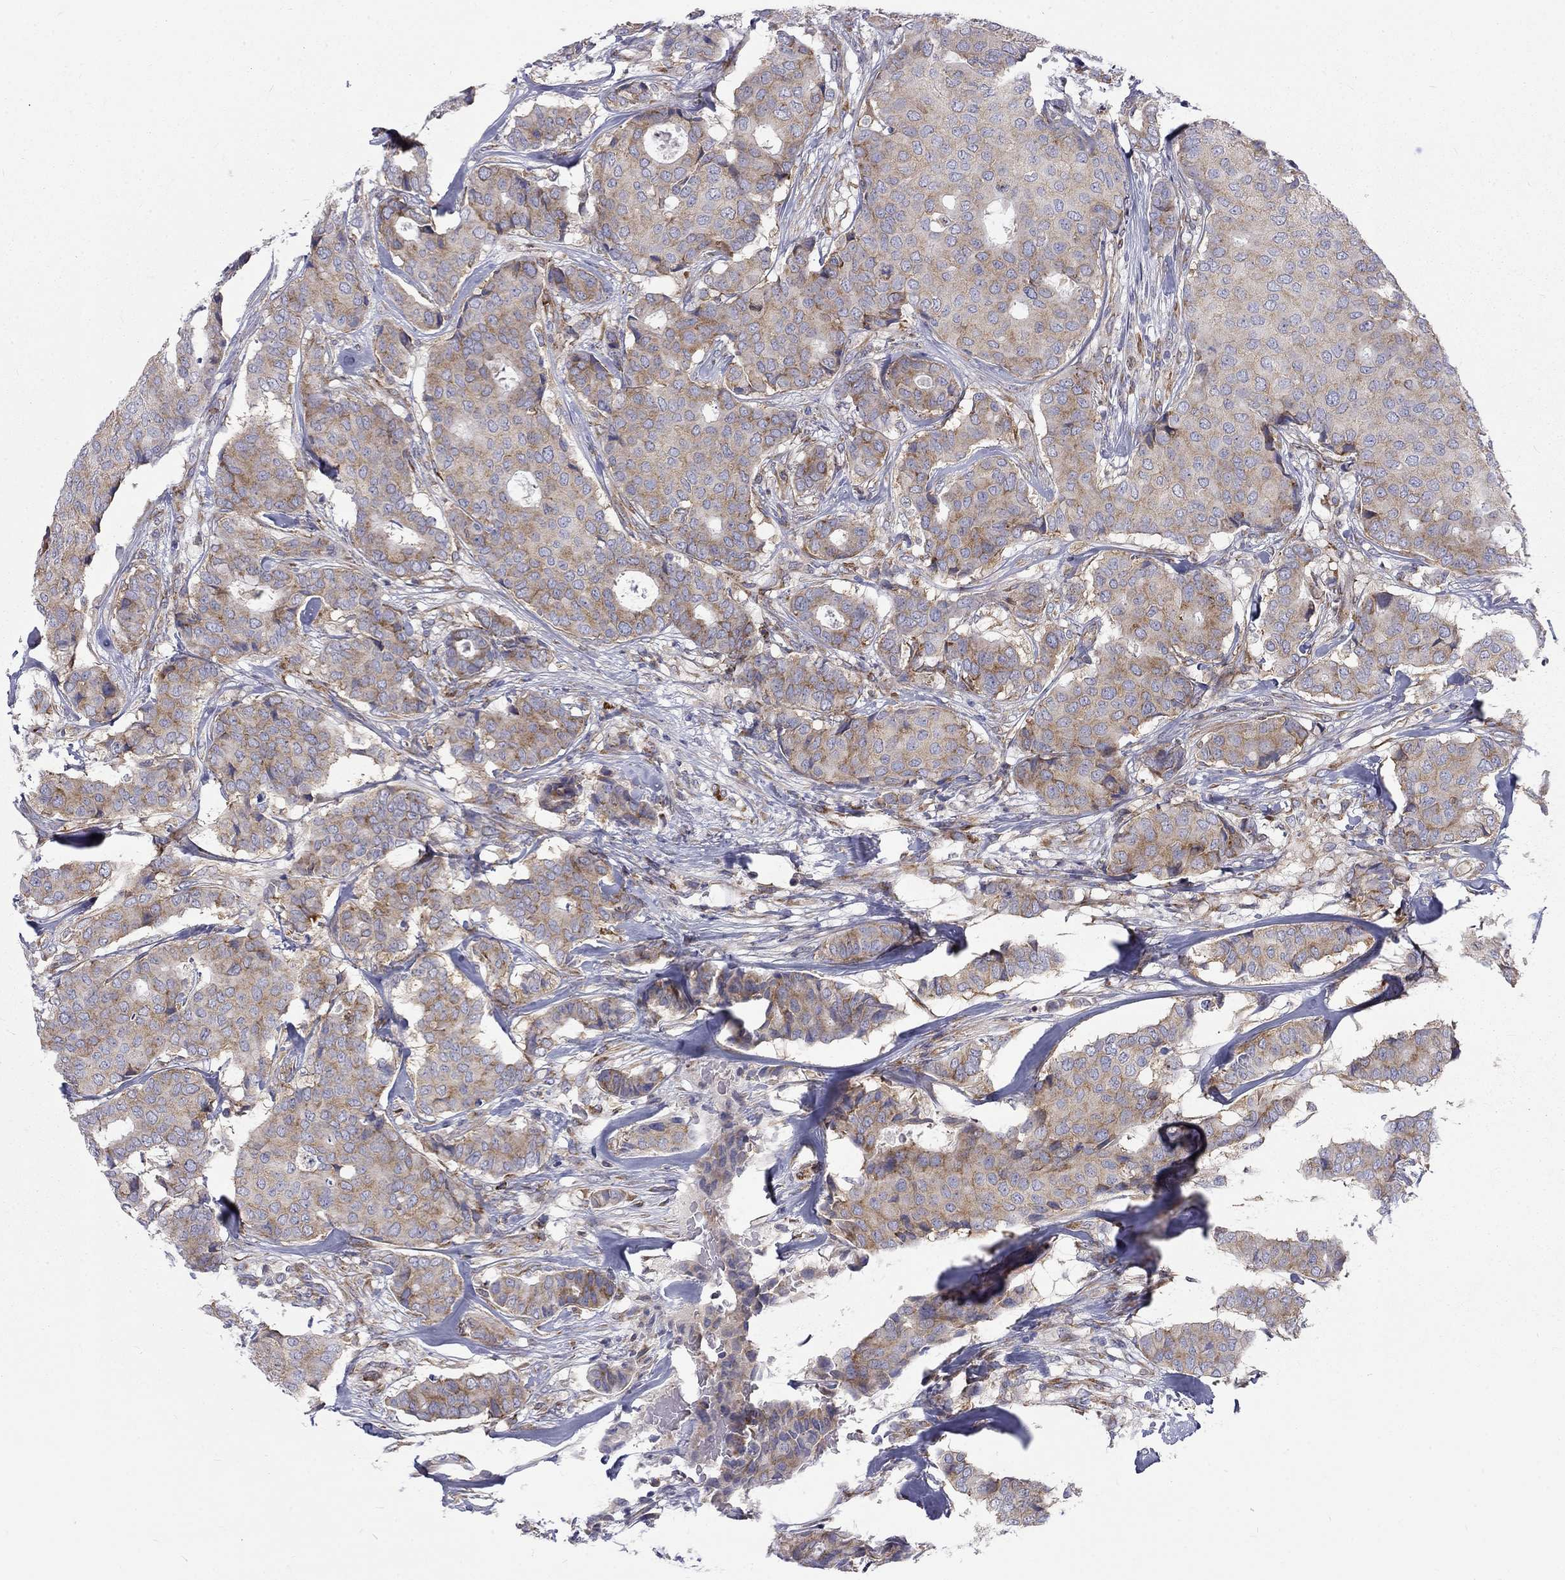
{"staining": {"intensity": "moderate", "quantity": ">75%", "location": "cytoplasmic/membranous"}, "tissue": "breast cancer", "cell_type": "Tumor cells", "image_type": "cancer", "snomed": [{"axis": "morphology", "description": "Duct carcinoma"}, {"axis": "topography", "description": "Breast"}], "caption": "High-power microscopy captured an immunohistochemistry micrograph of breast cancer (intraductal carcinoma), revealing moderate cytoplasmic/membranous staining in approximately >75% of tumor cells. (DAB = brown stain, brightfield microscopy at high magnification).", "gene": "PABPC4", "patient": {"sex": "female", "age": 75}}